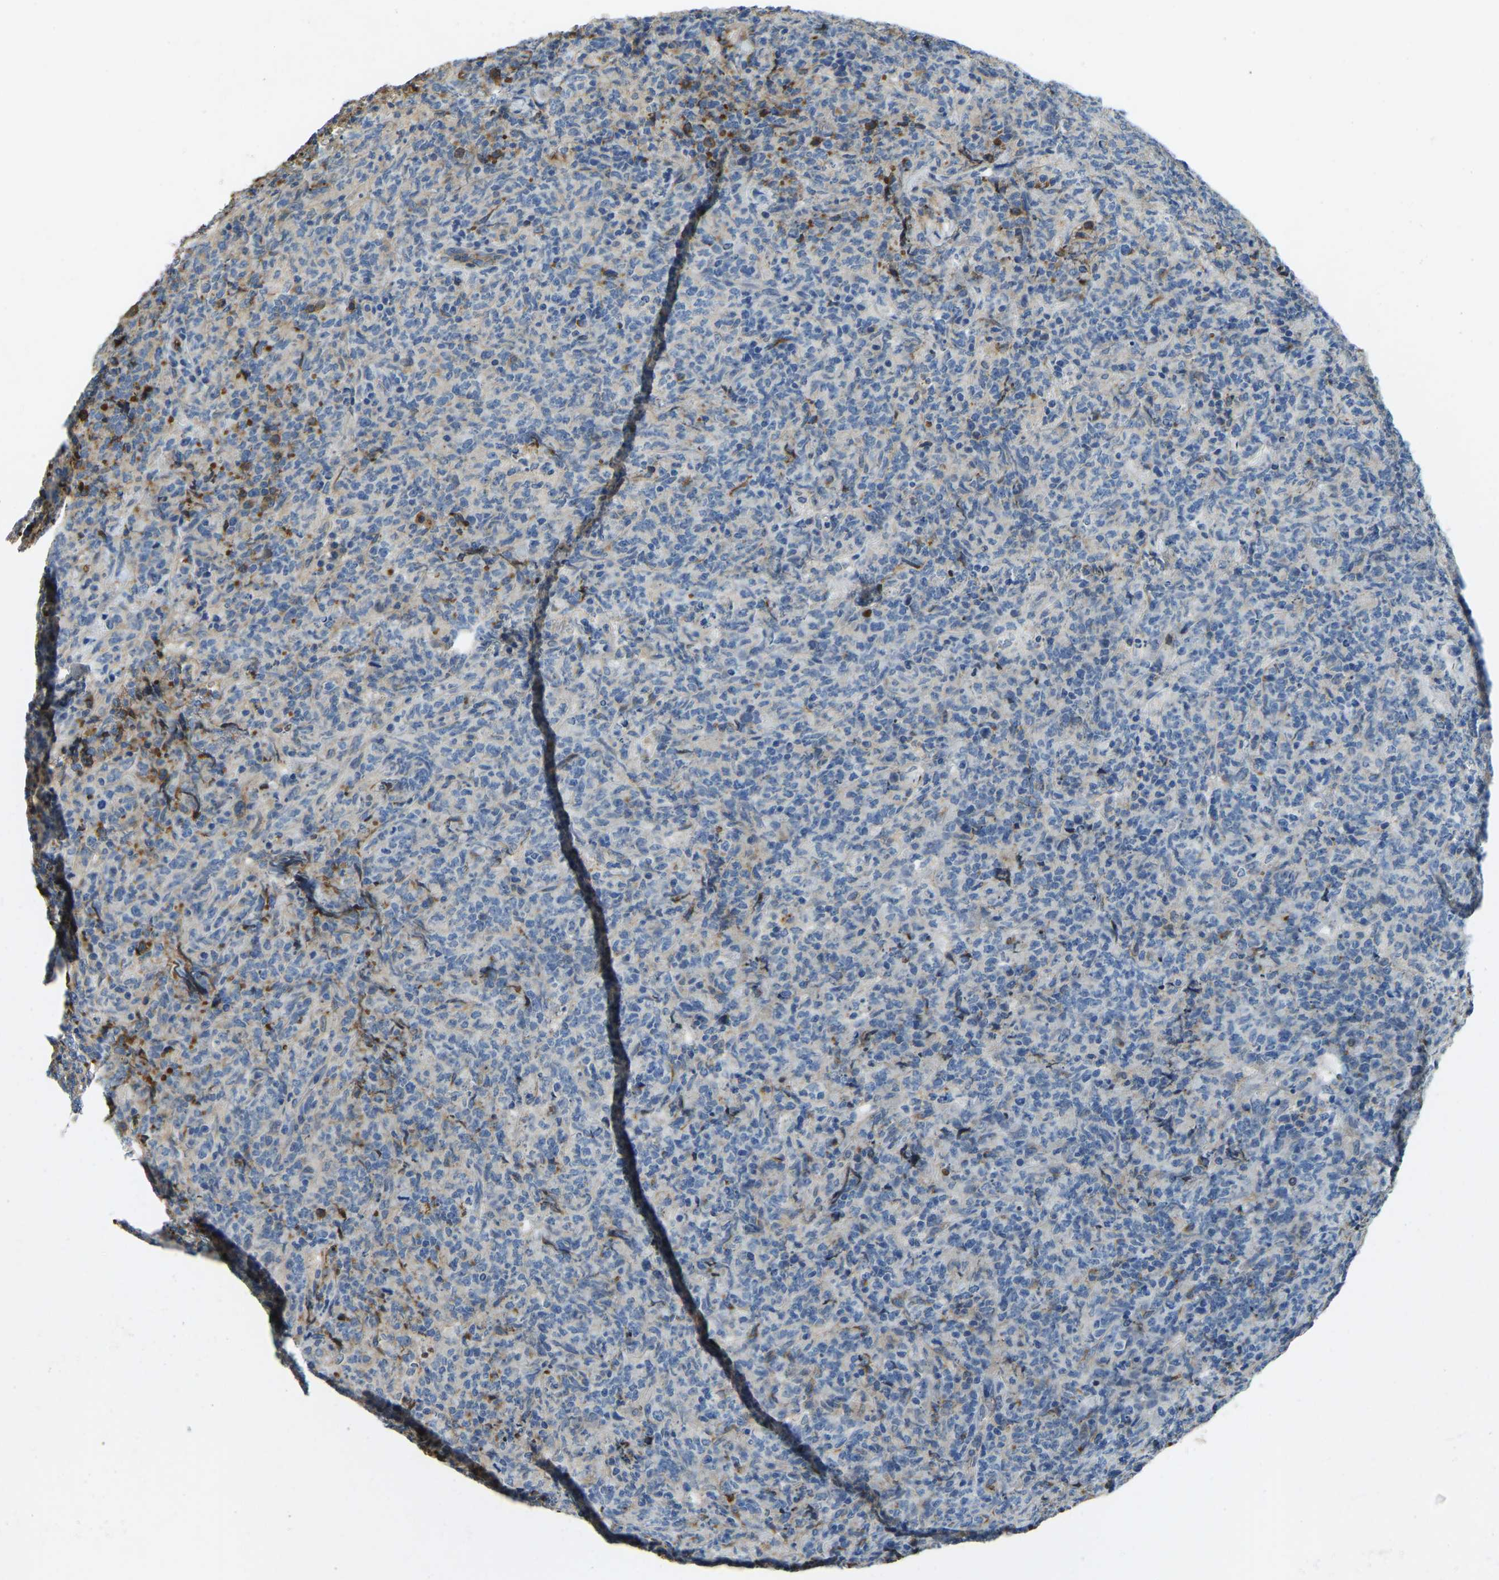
{"staining": {"intensity": "negative", "quantity": "none", "location": "none"}, "tissue": "lymphoma", "cell_type": "Tumor cells", "image_type": "cancer", "snomed": [{"axis": "morphology", "description": "Malignant lymphoma, non-Hodgkin's type, High grade"}, {"axis": "topography", "description": "Tonsil"}], "caption": "Immunohistochemistry histopathology image of neoplastic tissue: high-grade malignant lymphoma, non-Hodgkin's type stained with DAB exhibits no significant protein expression in tumor cells. (Immunohistochemistry, brightfield microscopy, high magnification).", "gene": "THBS4", "patient": {"sex": "female", "age": 36}}